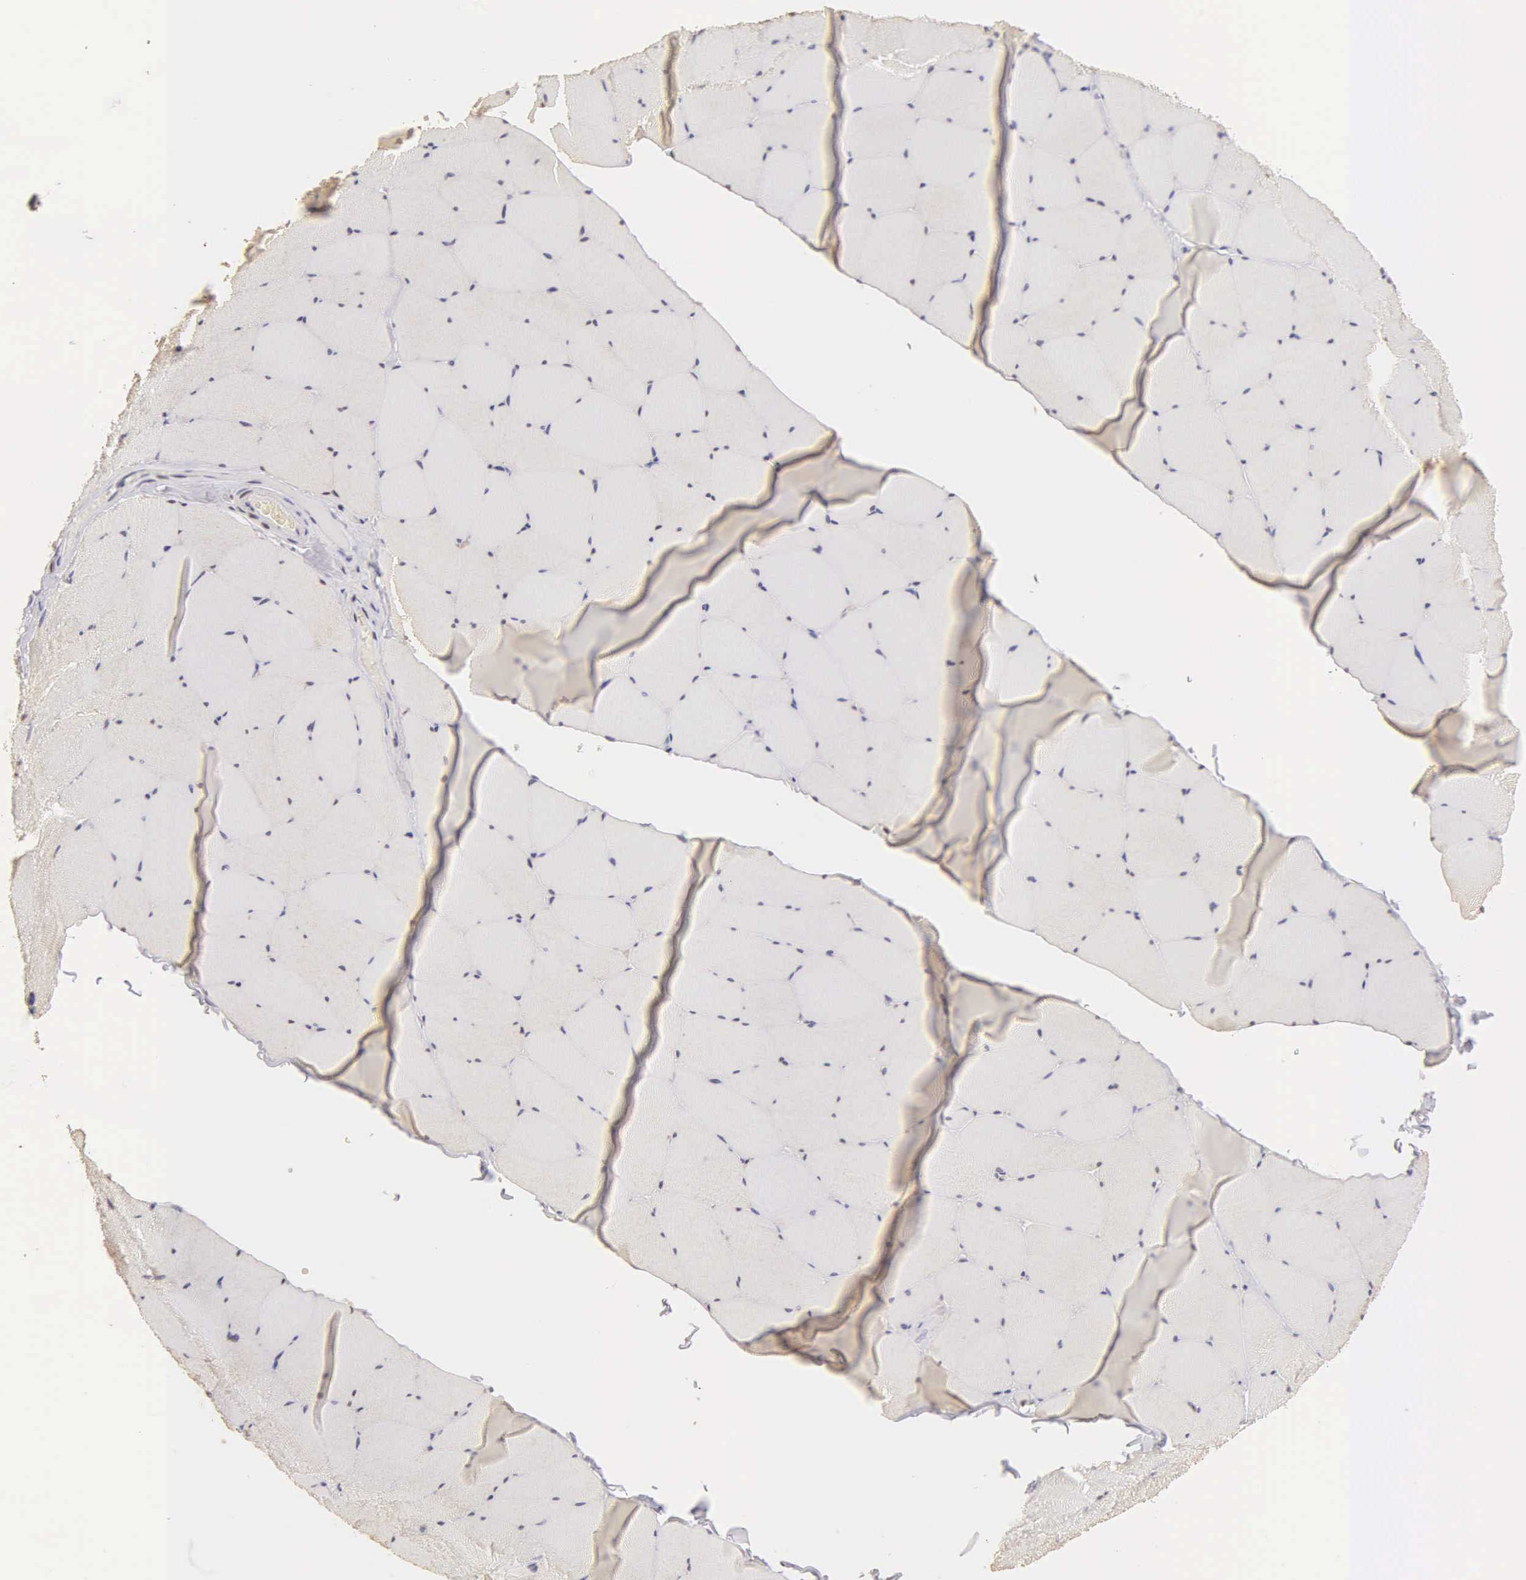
{"staining": {"intensity": "negative", "quantity": "none", "location": "none"}, "tissue": "skeletal muscle", "cell_type": "Myocytes", "image_type": "normal", "snomed": [{"axis": "morphology", "description": "Normal tissue, NOS"}, {"axis": "topography", "description": "Skeletal muscle"}, {"axis": "topography", "description": "Salivary gland"}], "caption": "Immunohistochemistry (IHC) of benign human skeletal muscle exhibits no positivity in myocytes.", "gene": "MKI67", "patient": {"sex": "male", "age": 62}}